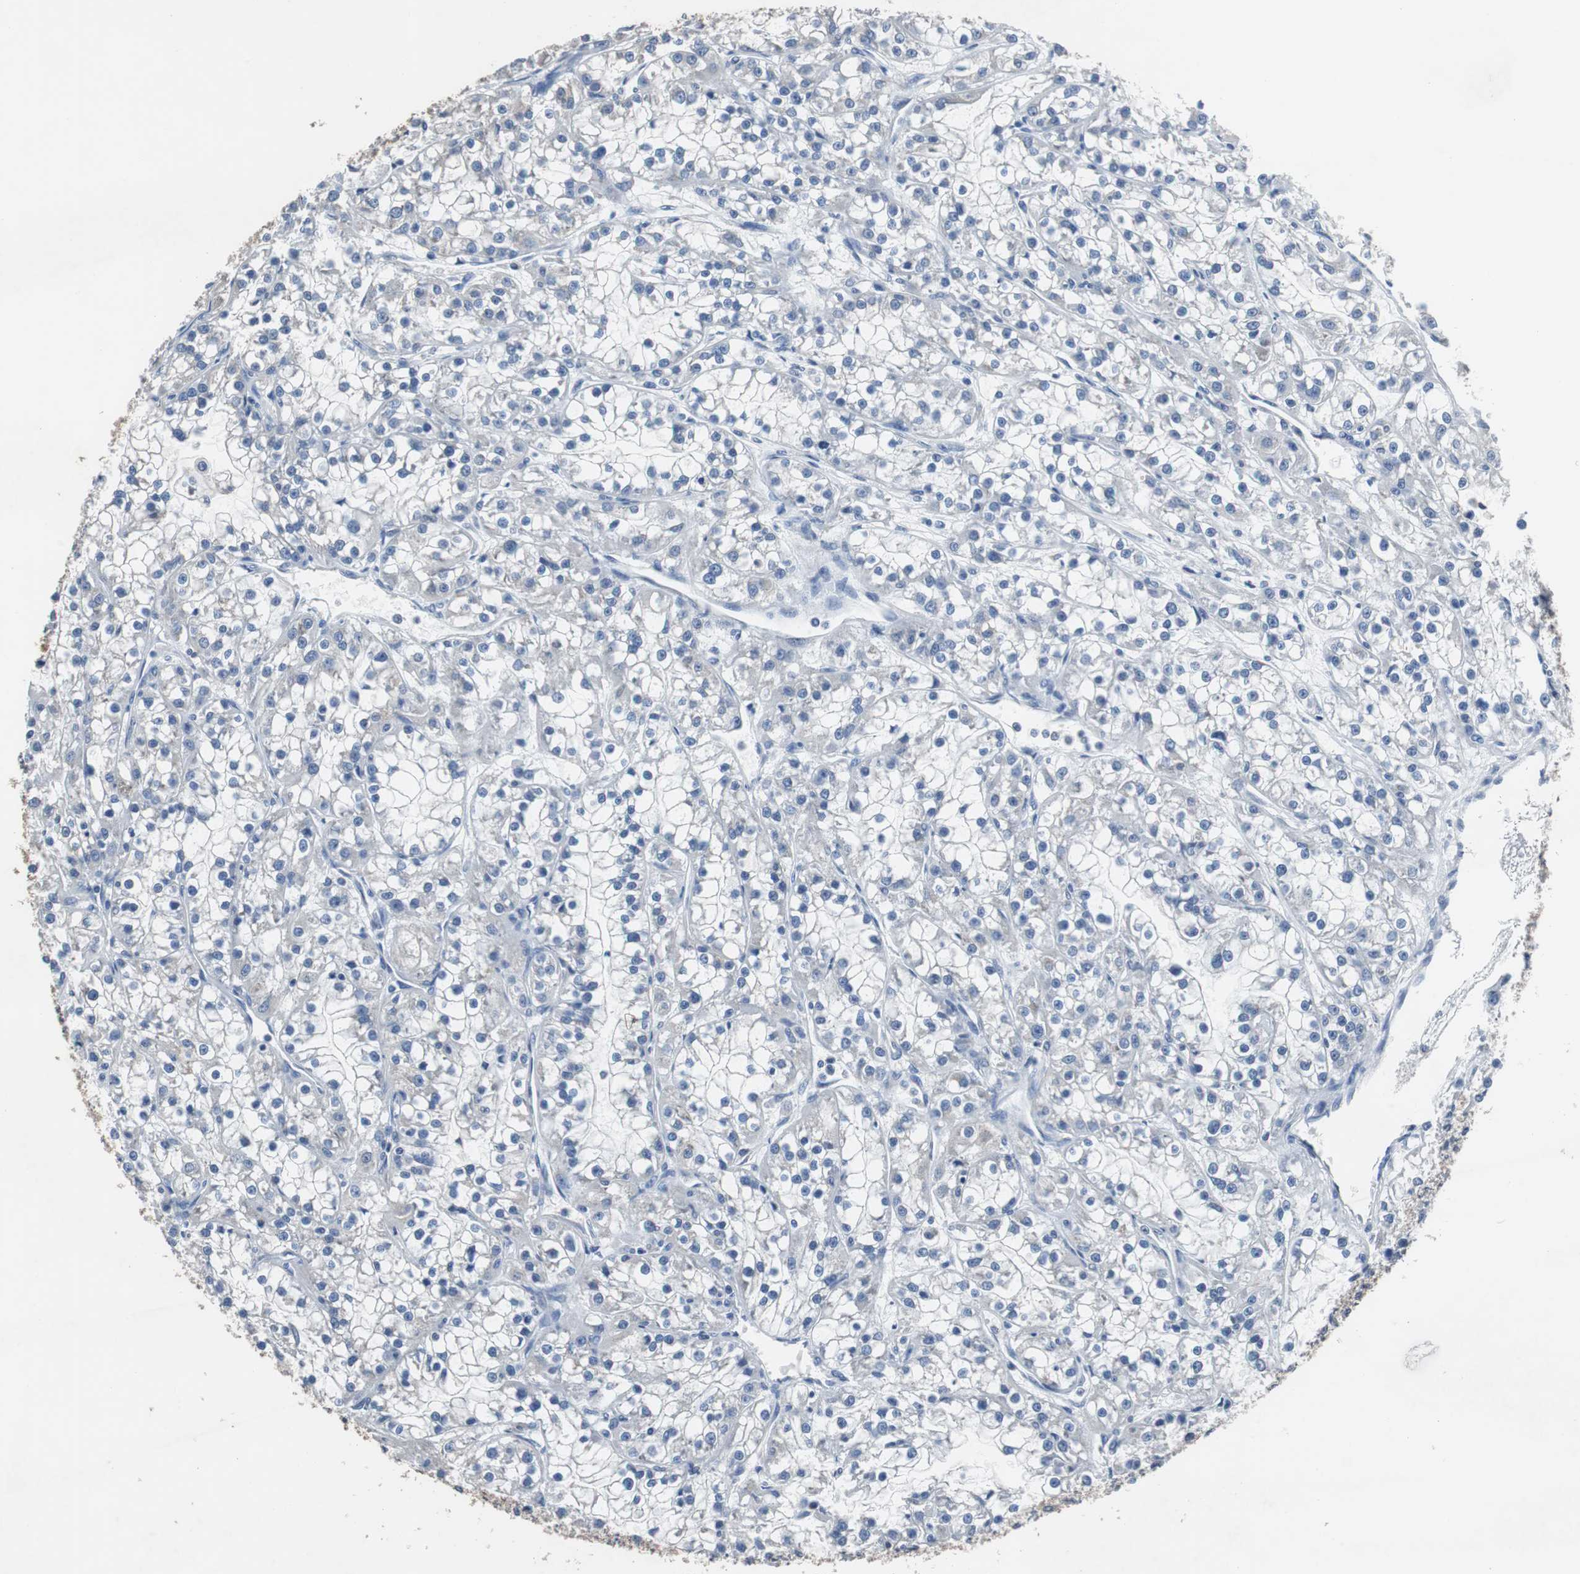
{"staining": {"intensity": "negative", "quantity": "none", "location": "none"}, "tissue": "renal cancer", "cell_type": "Tumor cells", "image_type": "cancer", "snomed": [{"axis": "morphology", "description": "Adenocarcinoma, NOS"}, {"axis": "topography", "description": "Kidney"}], "caption": "Protein analysis of renal adenocarcinoma exhibits no significant positivity in tumor cells.", "gene": "USP10", "patient": {"sex": "female", "age": 52}}